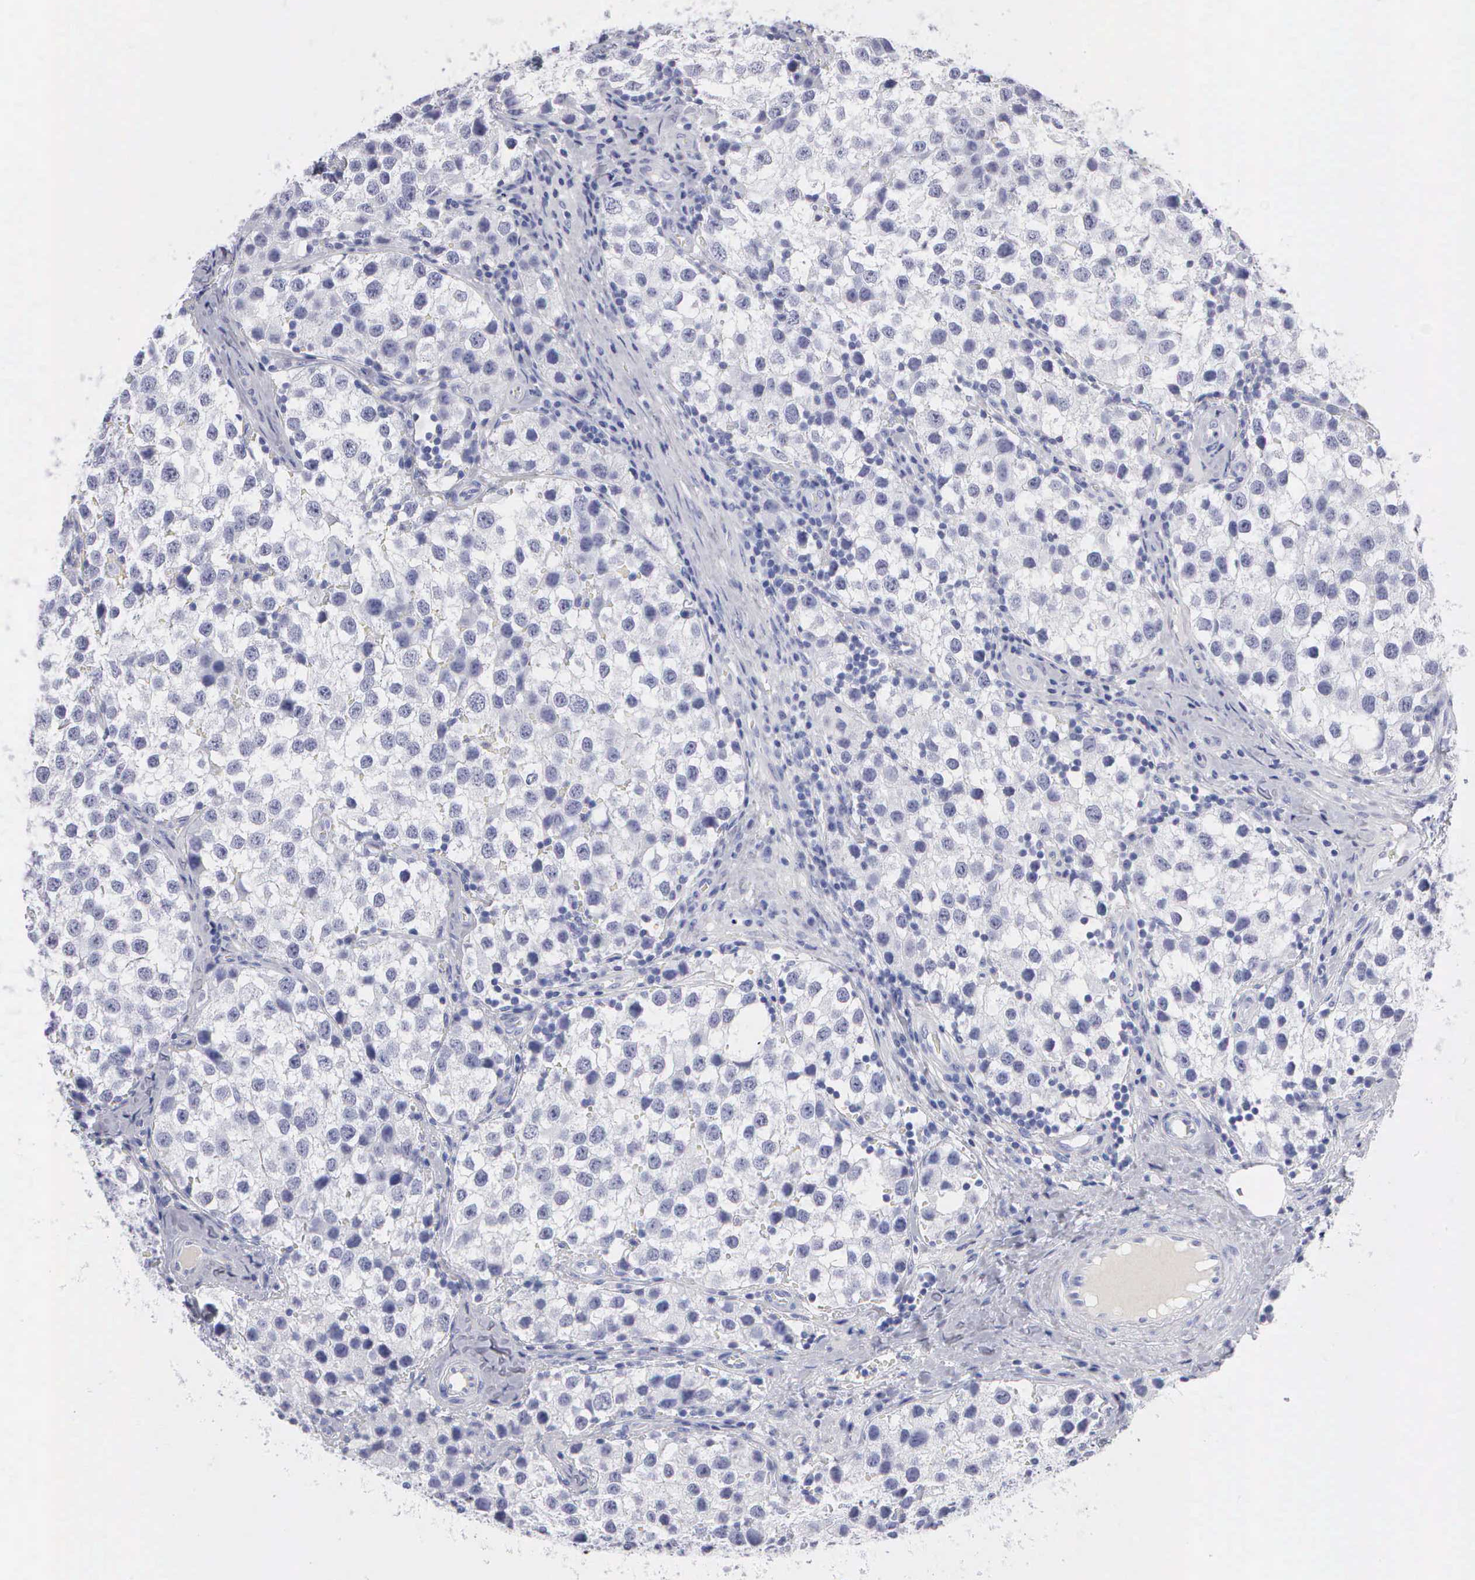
{"staining": {"intensity": "negative", "quantity": "none", "location": "none"}, "tissue": "testis cancer", "cell_type": "Tumor cells", "image_type": "cancer", "snomed": [{"axis": "morphology", "description": "Seminoma, NOS"}, {"axis": "topography", "description": "Testis"}], "caption": "The IHC image has no significant staining in tumor cells of seminoma (testis) tissue.", "gene": "CYP19A1", "patient": {"sex": "male", "age": 39}}